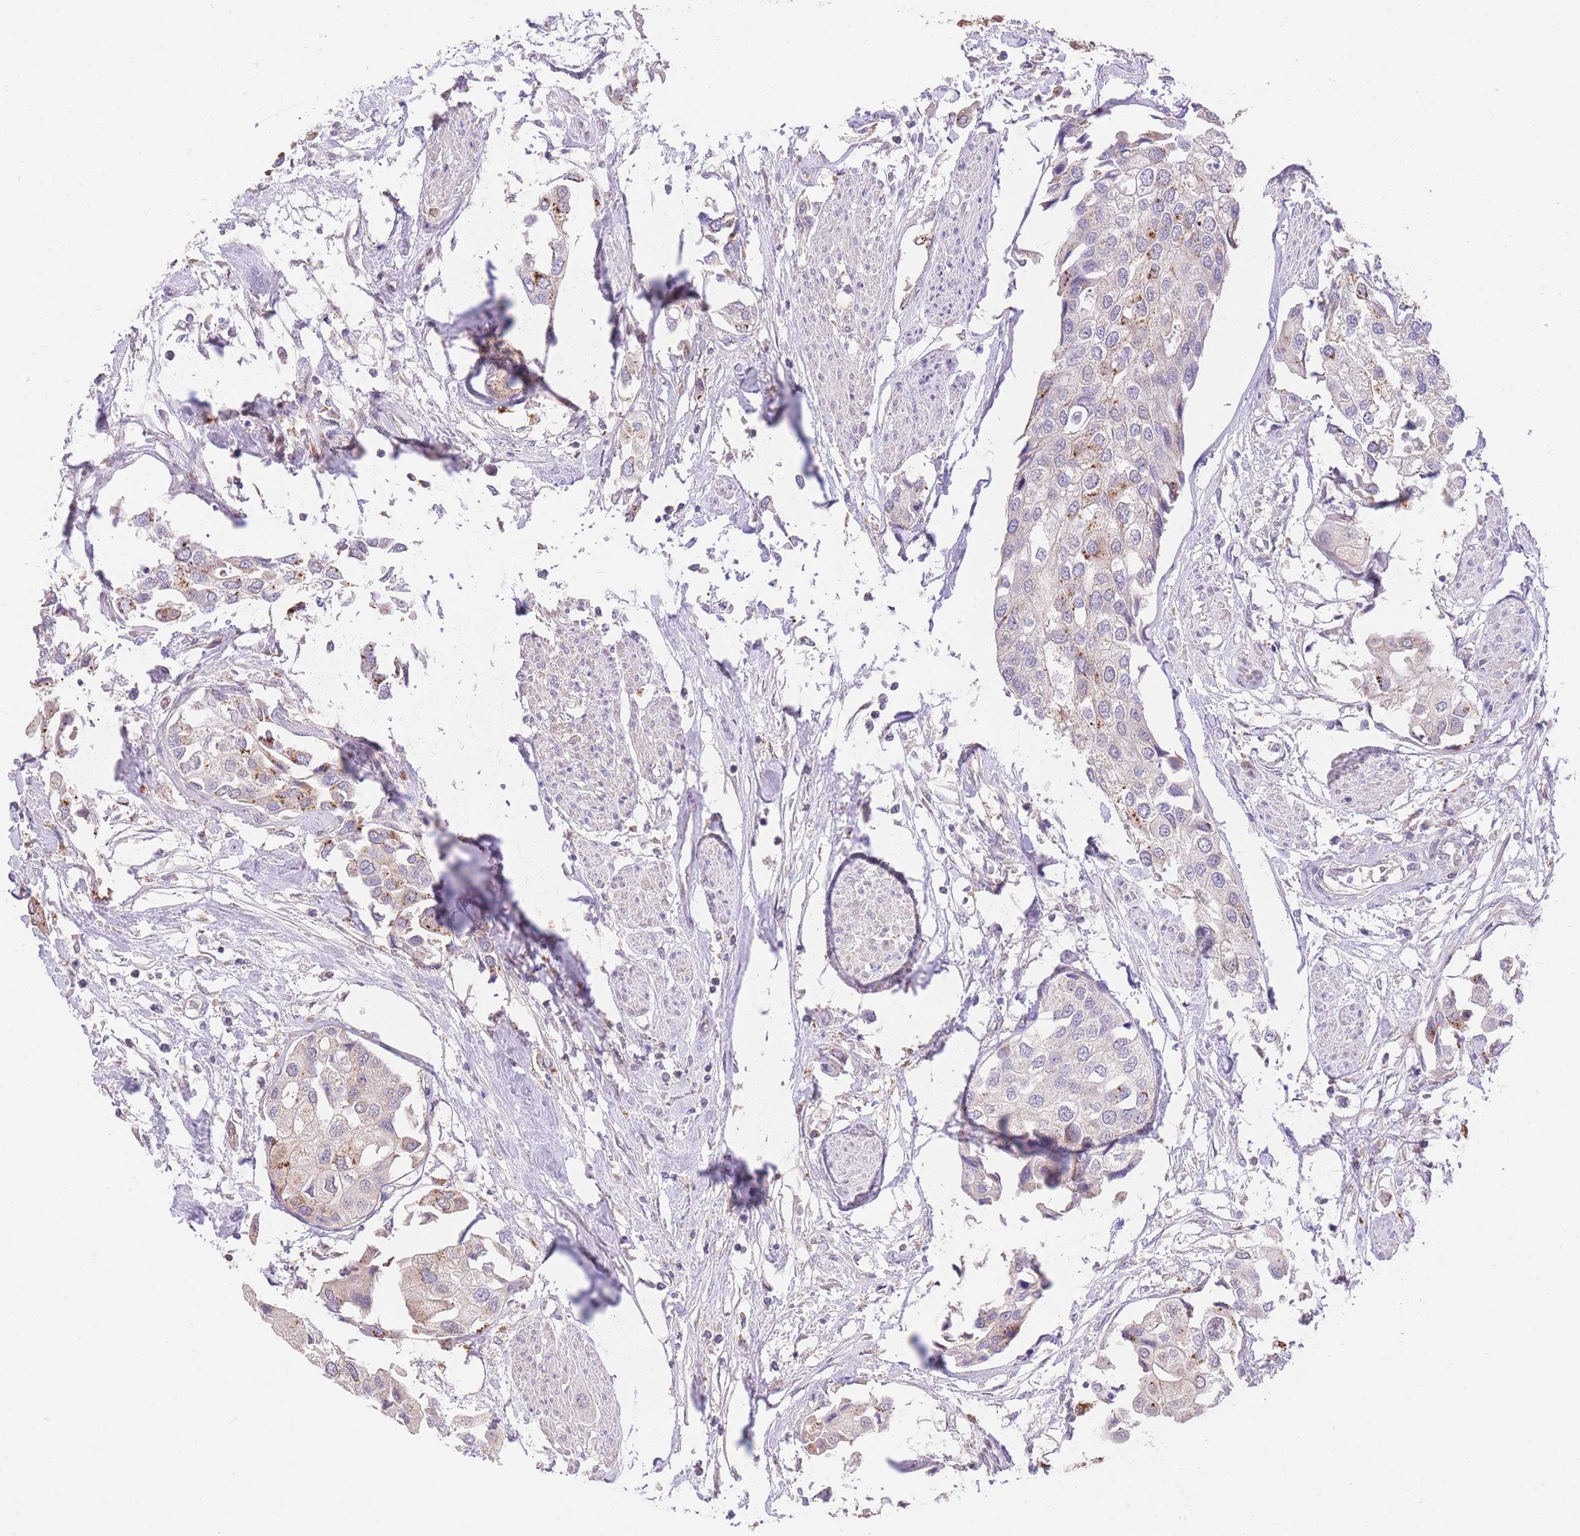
{"staining": {"intensity": "negative", "quantity": "none", "location": "none"}, "tissue": "urothelial cancer", "cell_type": "Tumor cells", "image_type": "cancer", "snomed": [{"axis": "morphology", "description": "Urothelial carcinoma, High grade"}, {"axis": "topography", "description": "Urinary bladder"}], "caption": "Tumor cells are negative for protein expression in human urothelial cancer.", "gene": "UBXN7", "patient": {"sex": "male", "age": 64}}